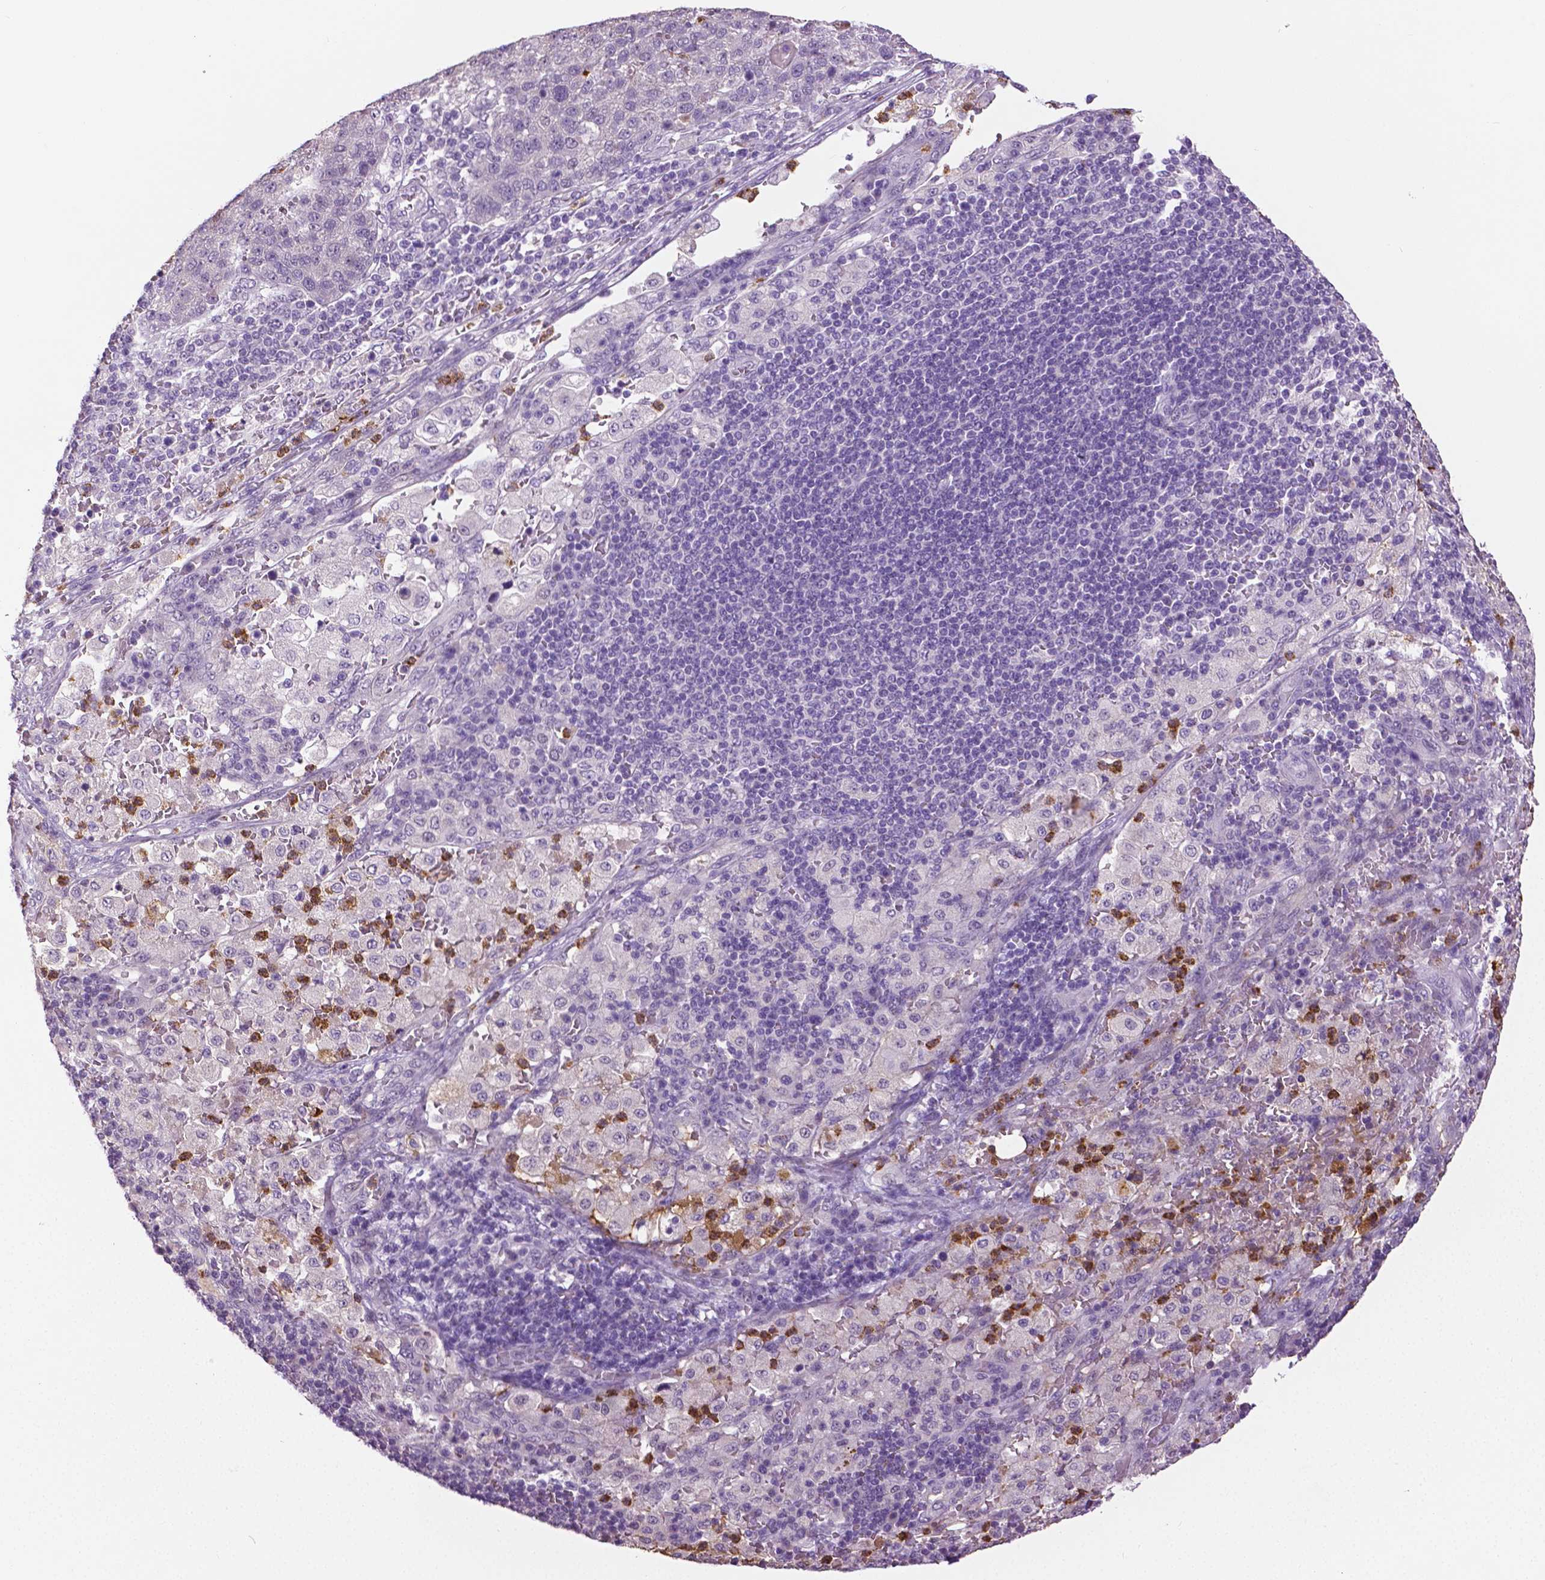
{"staining": {"intensity": "negative", "quantity": "none", "location": "none"}, "tissue": "pancreatic cancer", "cell_type": "Tumor cells", "image_type": "cancer", "snomed": [{"axis": "morphology", "description": "Adenocarcinoma, NOS"}, {"axis": "topography", "description": "Pancreas"}], "caption": "Image shows no protein staining in tumor cells of pancreatic cancer tissue. The staining was performed using DAB to visualize the protein expression in brown, while the nuclei were stained in blue with hematoxylin (Magnification: 20x).", "gene": "PTPN5", "patient": {"sex": "female", "age": 61}}